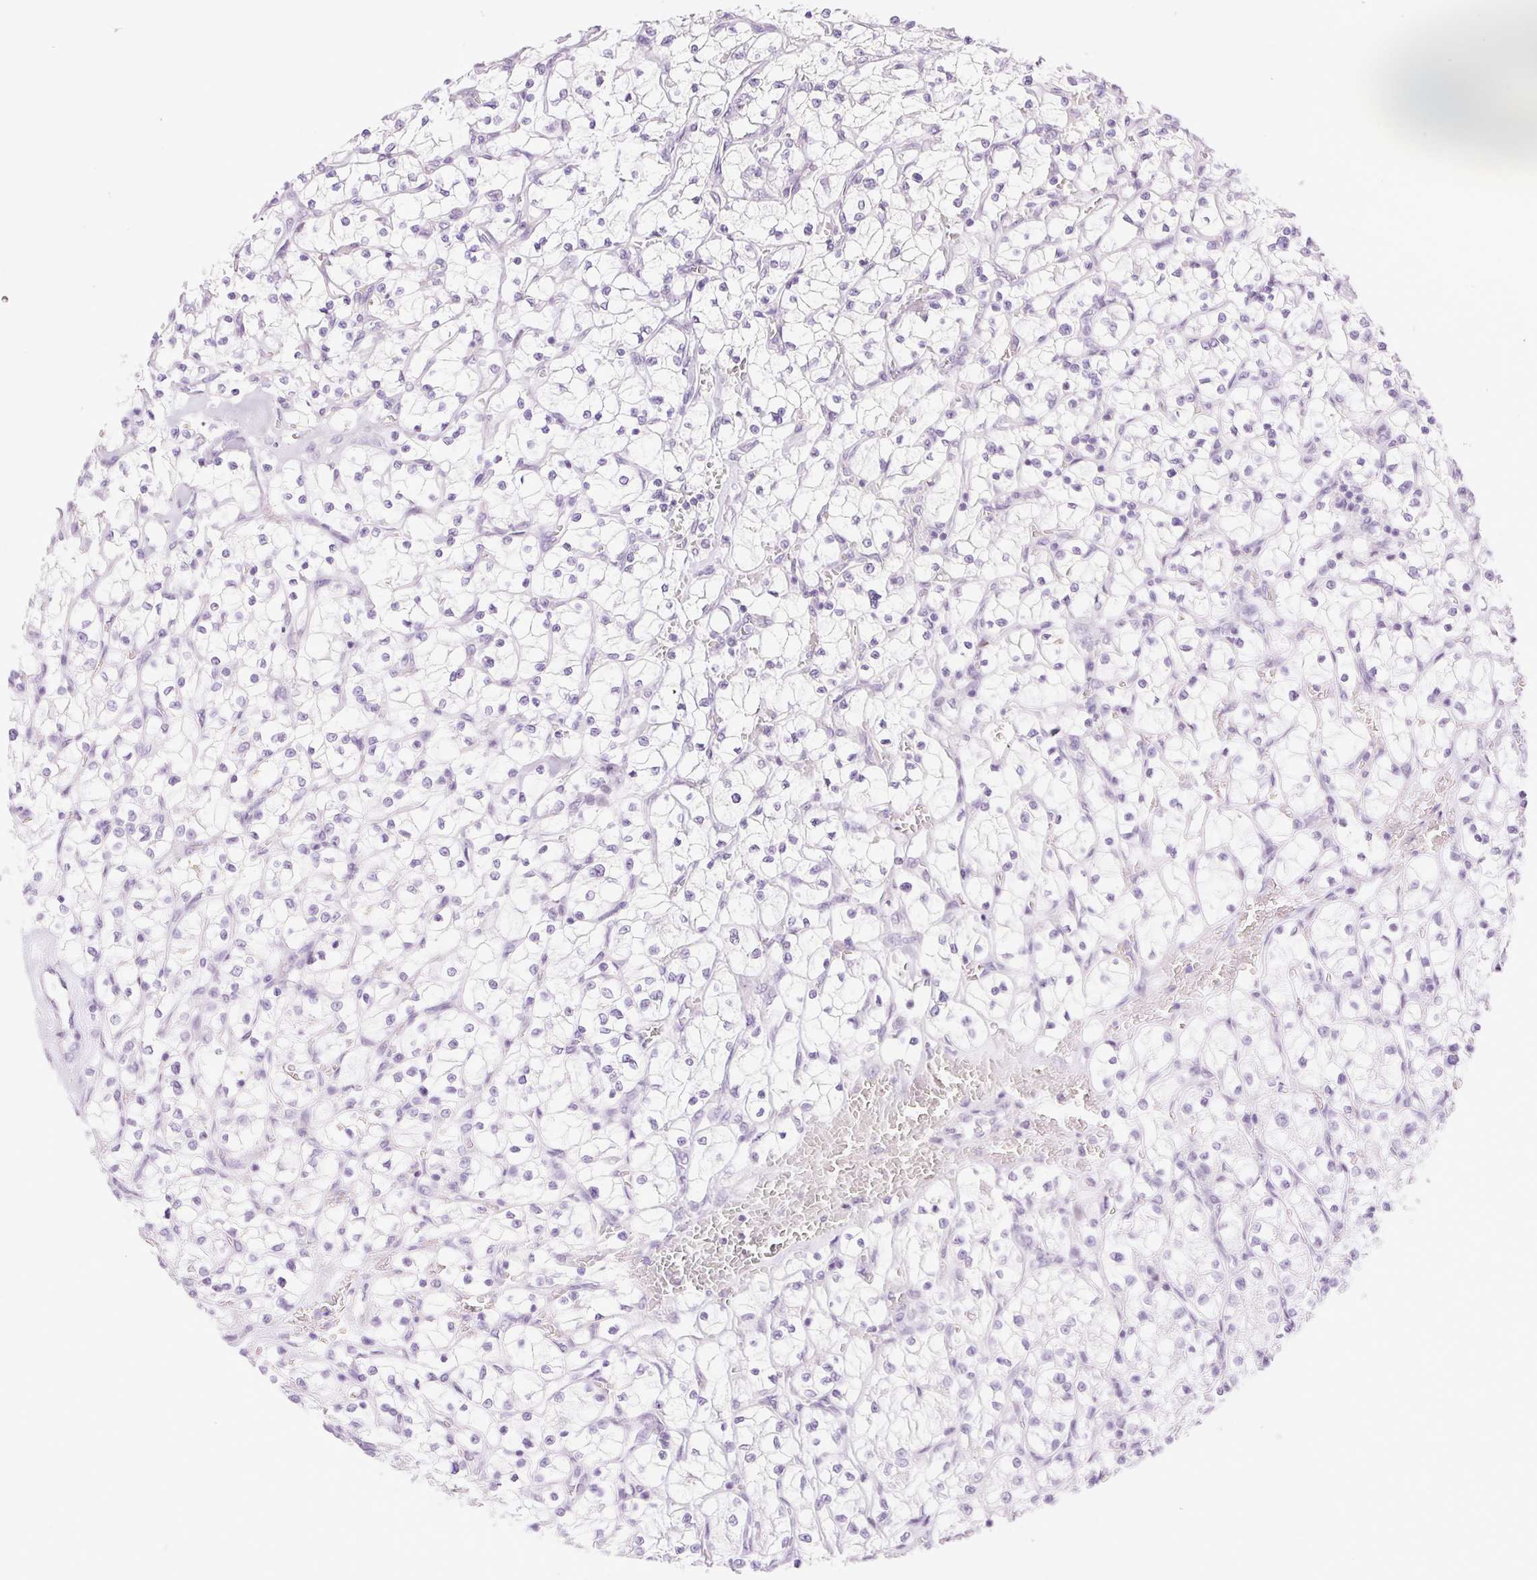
{"staining": {"intensity": "negative", "quantity": "none", "location": "none"}, "tissue": "renal cancer", "cell_type": "Tumor cells", "image_type": "cancer", "snomed": [{"axis": "morphology", "description": "Adenocarcinoma, NOS"}, {"axis": "topography", "description": "Kidney"}], "caption": "Image shows no significant protein positivity in tumor cells of renal cancer (adenocarcinoma). (Stains: DAB (3,3'-diaminobenzidine) immunohistochemistry (IHC) with hematoxylin counter stain, Microscopy: brightfield microscopy at high magnification).", "gene": "SP140L", "patient": {"sex": "female", "age": 64}}